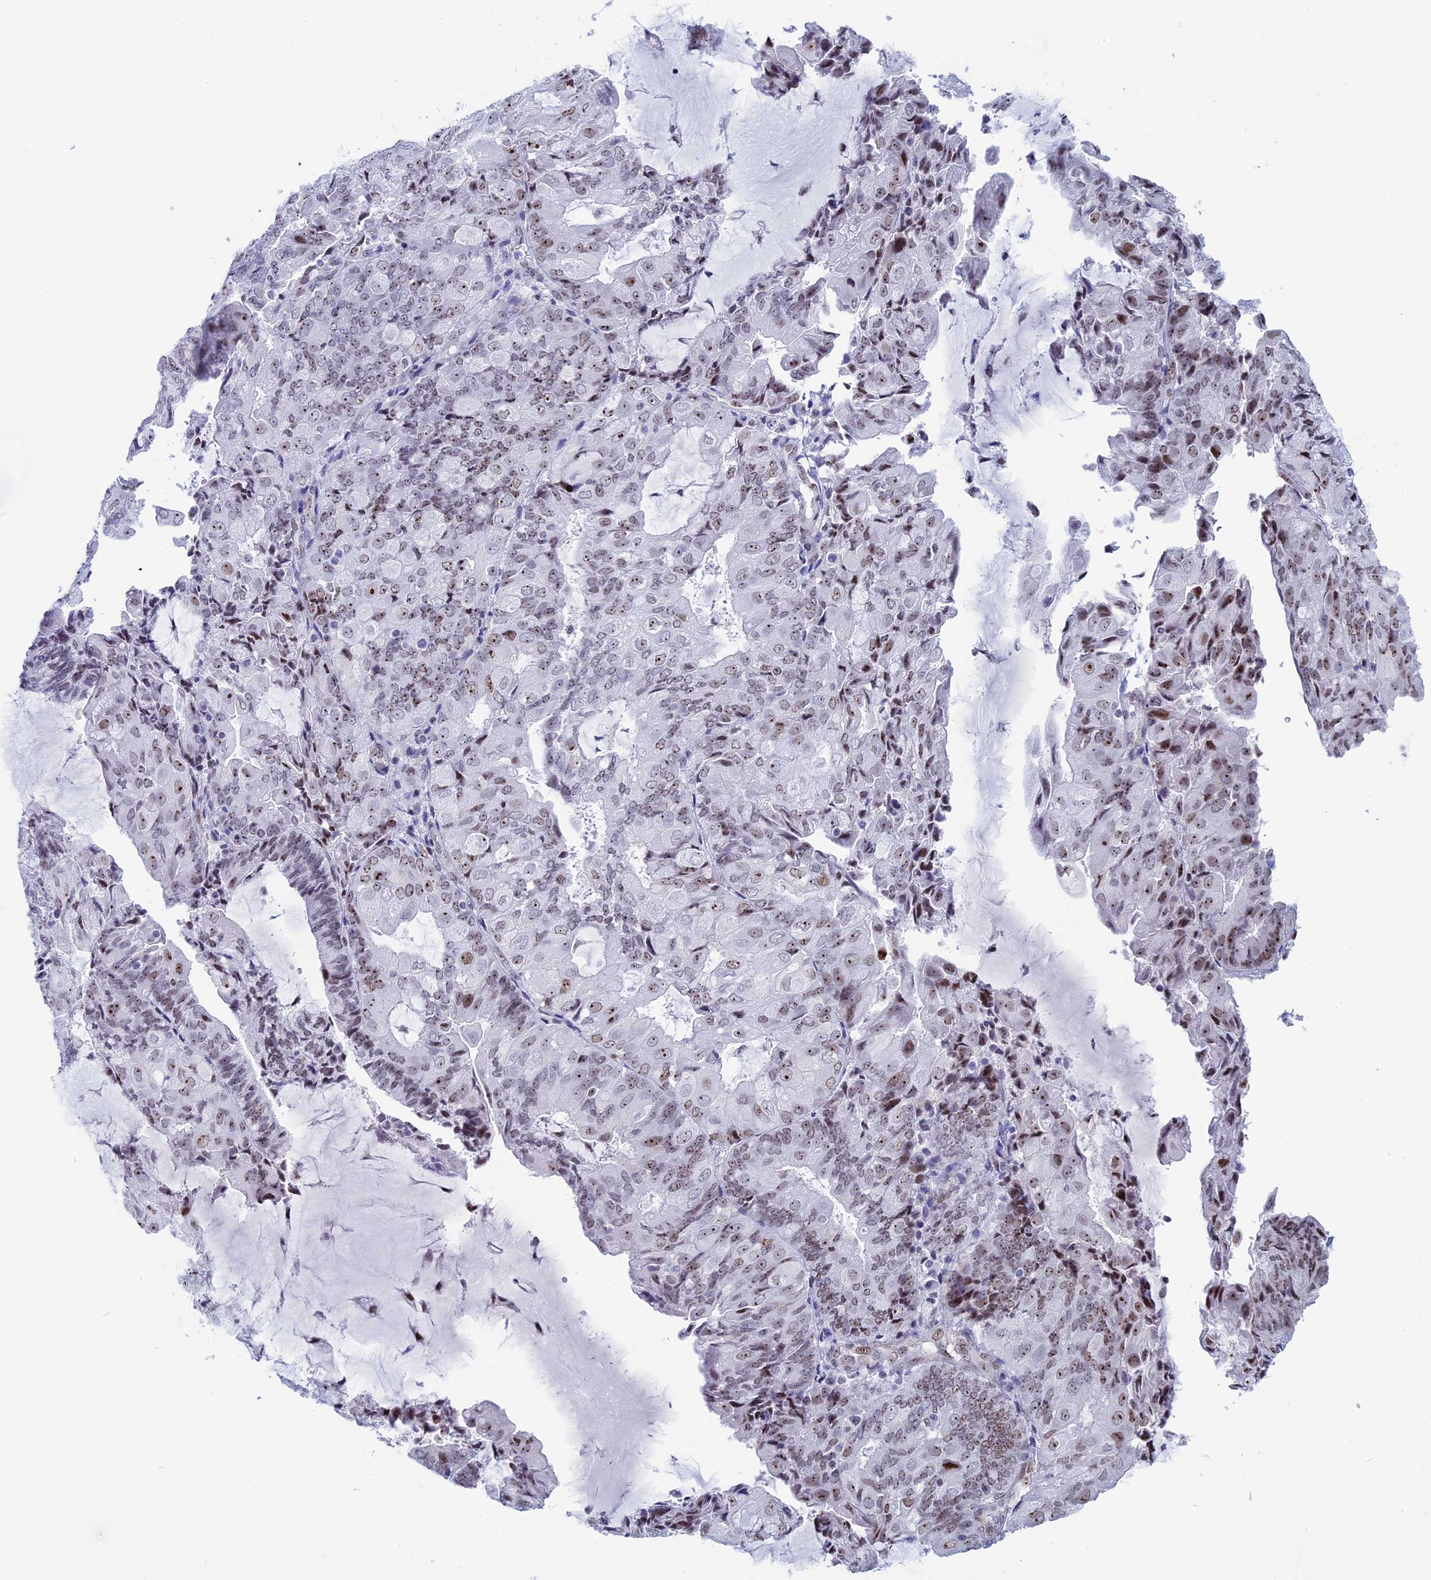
{"staining": {"intensity": "moderate", "quantity": "25%-75%", "location": "nuclear"}, "tissue": "endometrial cancer", "cell_type": "Tumor cells", "image_type": "cancer", "snomed": [{"axis": "morphology", "description": "Adenocarcinoma, NOS"}, {"axis": "topography", "description": "Endometrium"}], "caption": "Endometrial cancer (adenocarcinoma) was stained to show a protein in brown. There is medium levels of moderate nuclear expression in about 25%-75% of tumor cells.", "gene": "CCDC86", "patient": {"sex": "female", "age": 81}}